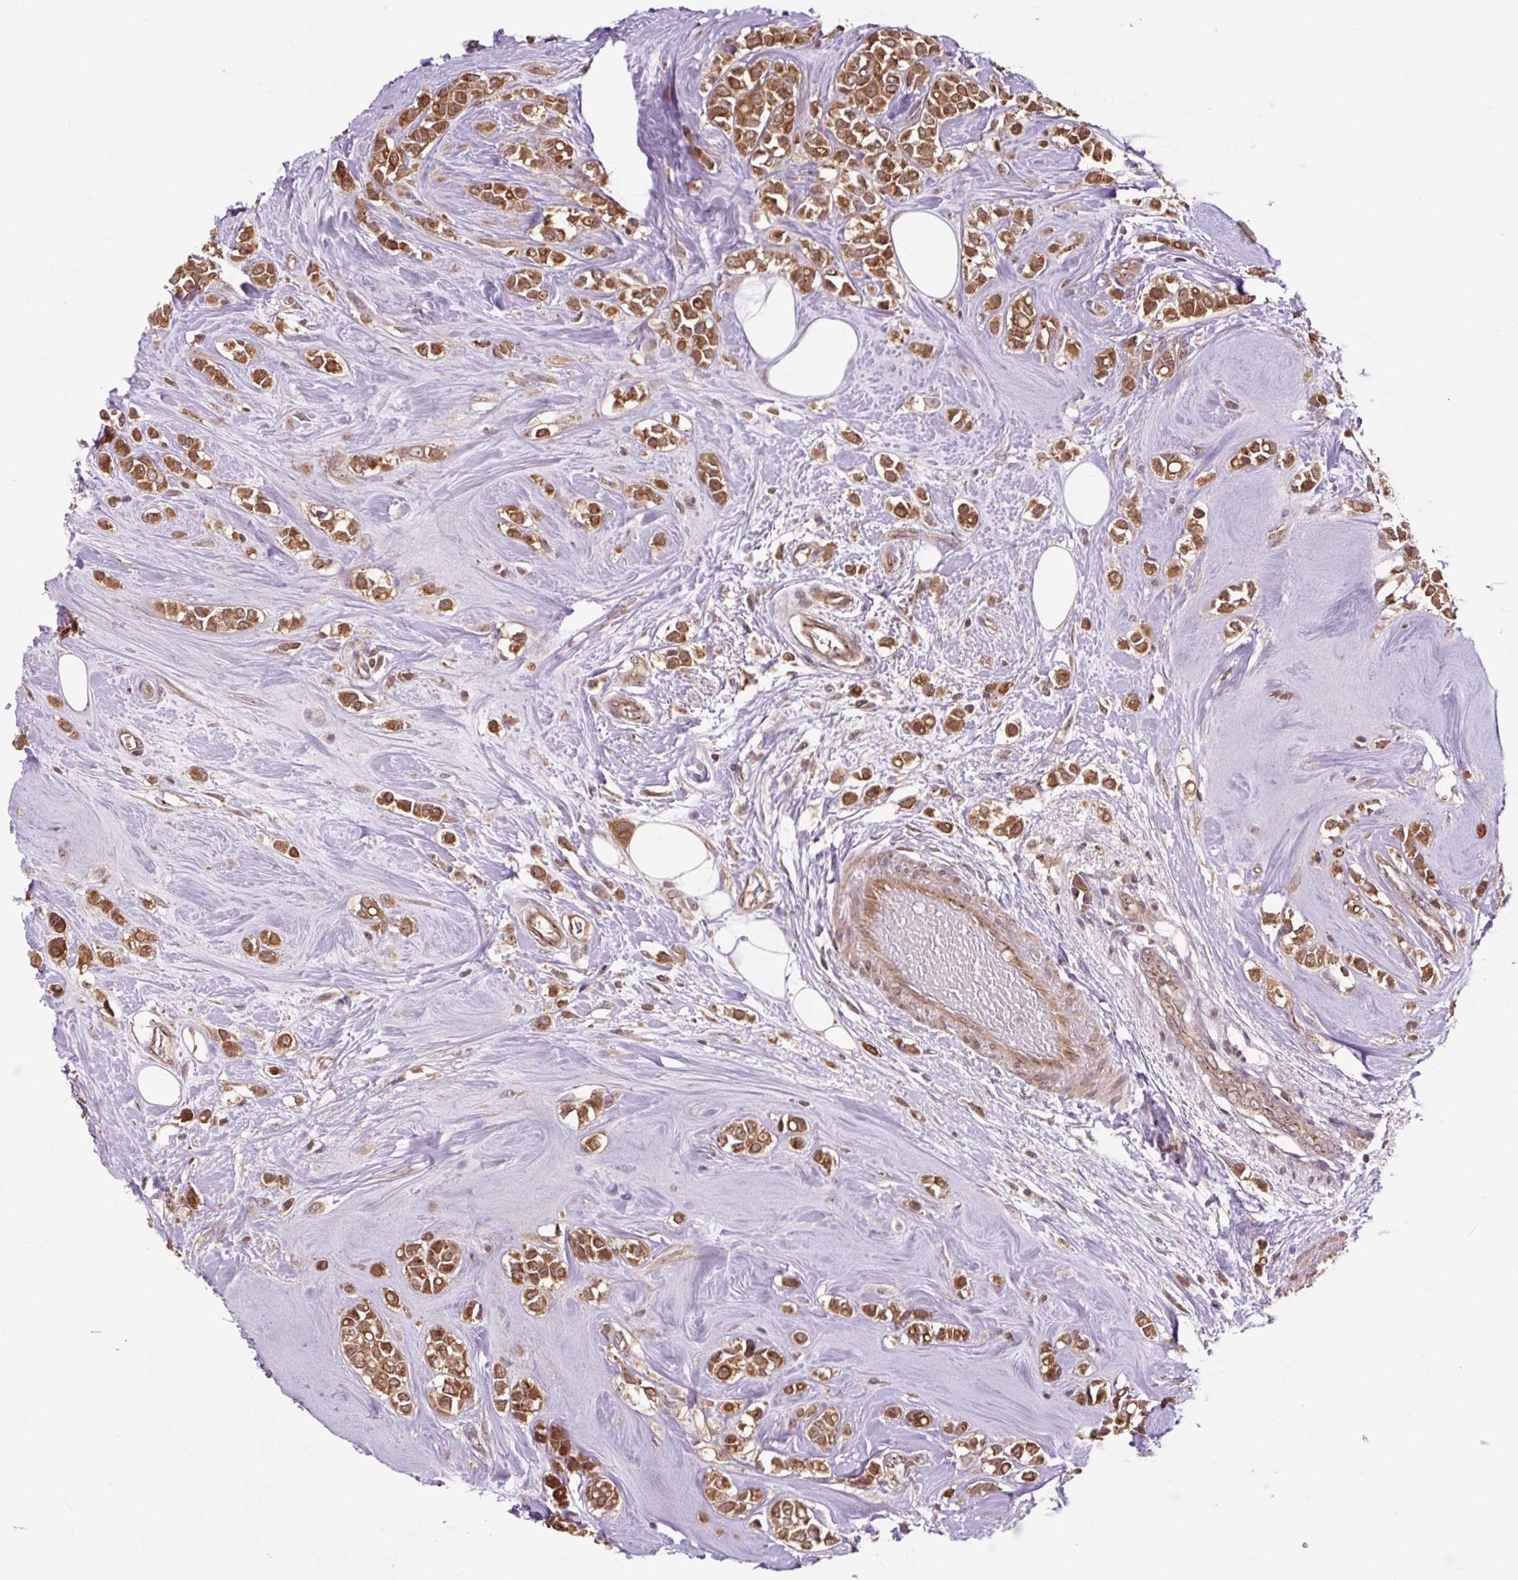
{"staining": {"intensity": "strong", "quantity": ">75%", "location": "cytoplasmic/membranous"}, "tissue": "breast cancer", "cell_type": "Tumor cells", "image_type": "cancer", "snomed": [{"axis": "morphology", "description": "Lobular carcinoma"}, {"axis": "topography", "description": "Breast"}], "caption": "Protein expression analysis of human breast cancer reveals strong cytoplasmic/membranous staining in about >75% of tumor cells. (brown staining indicates protein expression, while blue staining denotes nuclei).", "gene": "MMS19", "patient": {"sex": "female", "age": 68}}